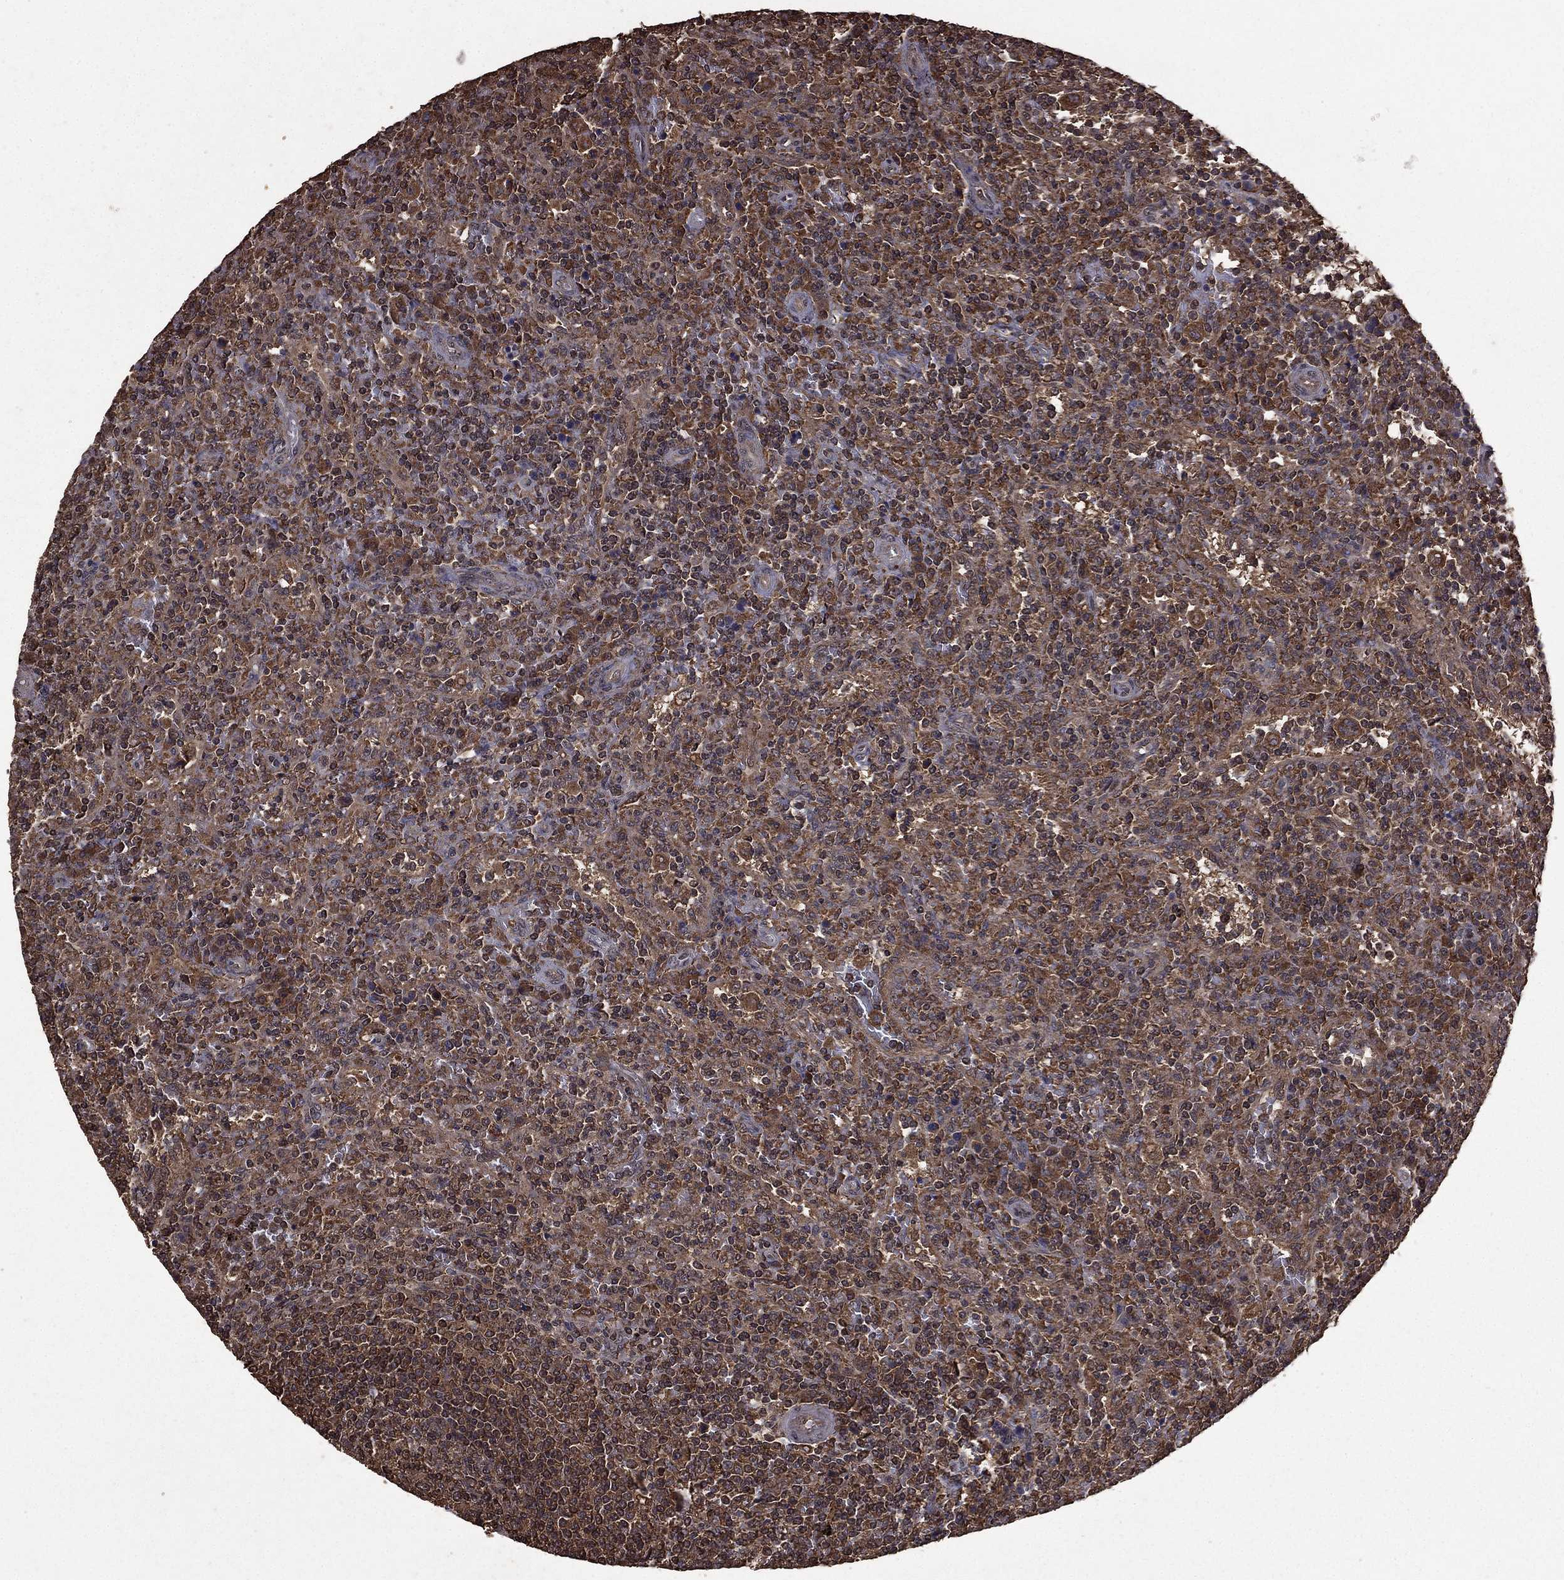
{"staining": {"intensity": "weak", "quantity": "25%-75%", "location": "cytoplasmic/membranous"}, "tissue": "lymphoma", "cell_type": "Tumor cells", "image_type": "cancer", "snomed": [{"axis": "morphology", "description": "Malignant lymphoma, non-Hodgkin's type, Low grade"}, {"axis": "topography", "description": "Spleen"}], "caption": "The image displays immunohistochemical staining of low-grade malignant lymphoma, non-Hodgkin's type. There is weak cytoplasmic/membranous expression is present in about 25%-75% of tumor cells. The protein of interest is shown in brown color, while the nuclei are stained blue.", "gene": "BIRC6", "patient": {"sex": "male", "age": 62}}